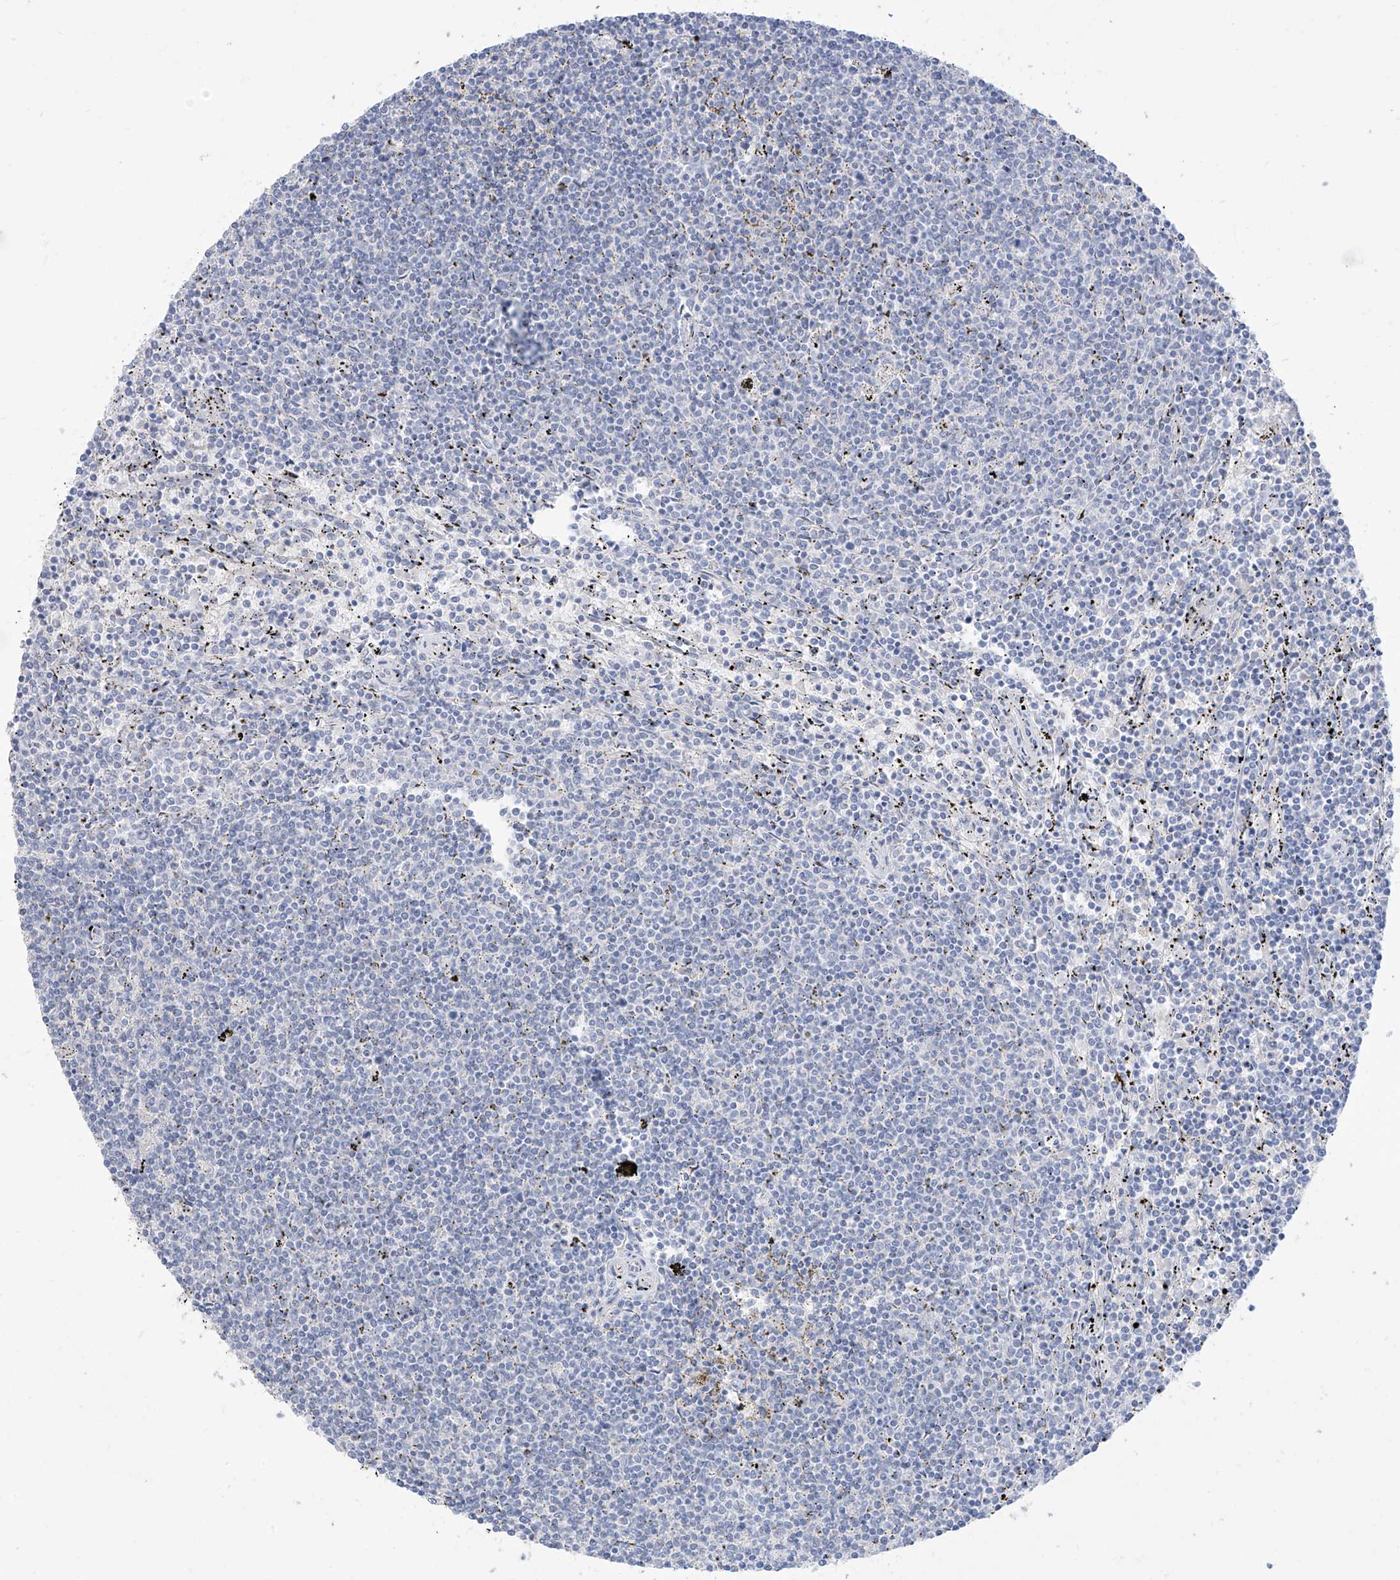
{"staining": {"intensity": "negative", "quantity": "none", "location": "none"}, "tissue": "lymphoma", "cell_type": "Tumor cells", "image_type": "cancer", "snomed": [{"axis": "morphology", "description": "Malignant lymphoma, non-Hodgkin's type, Low grade"}, {"axis": "topography", "description": "Spleen"}], "caption": "Human lymphoma stained for a protein using IHC shows no positivity in tumor cells.", "gene": "ARHGEF40", "patient": {"sex": "female", "age": 50}}